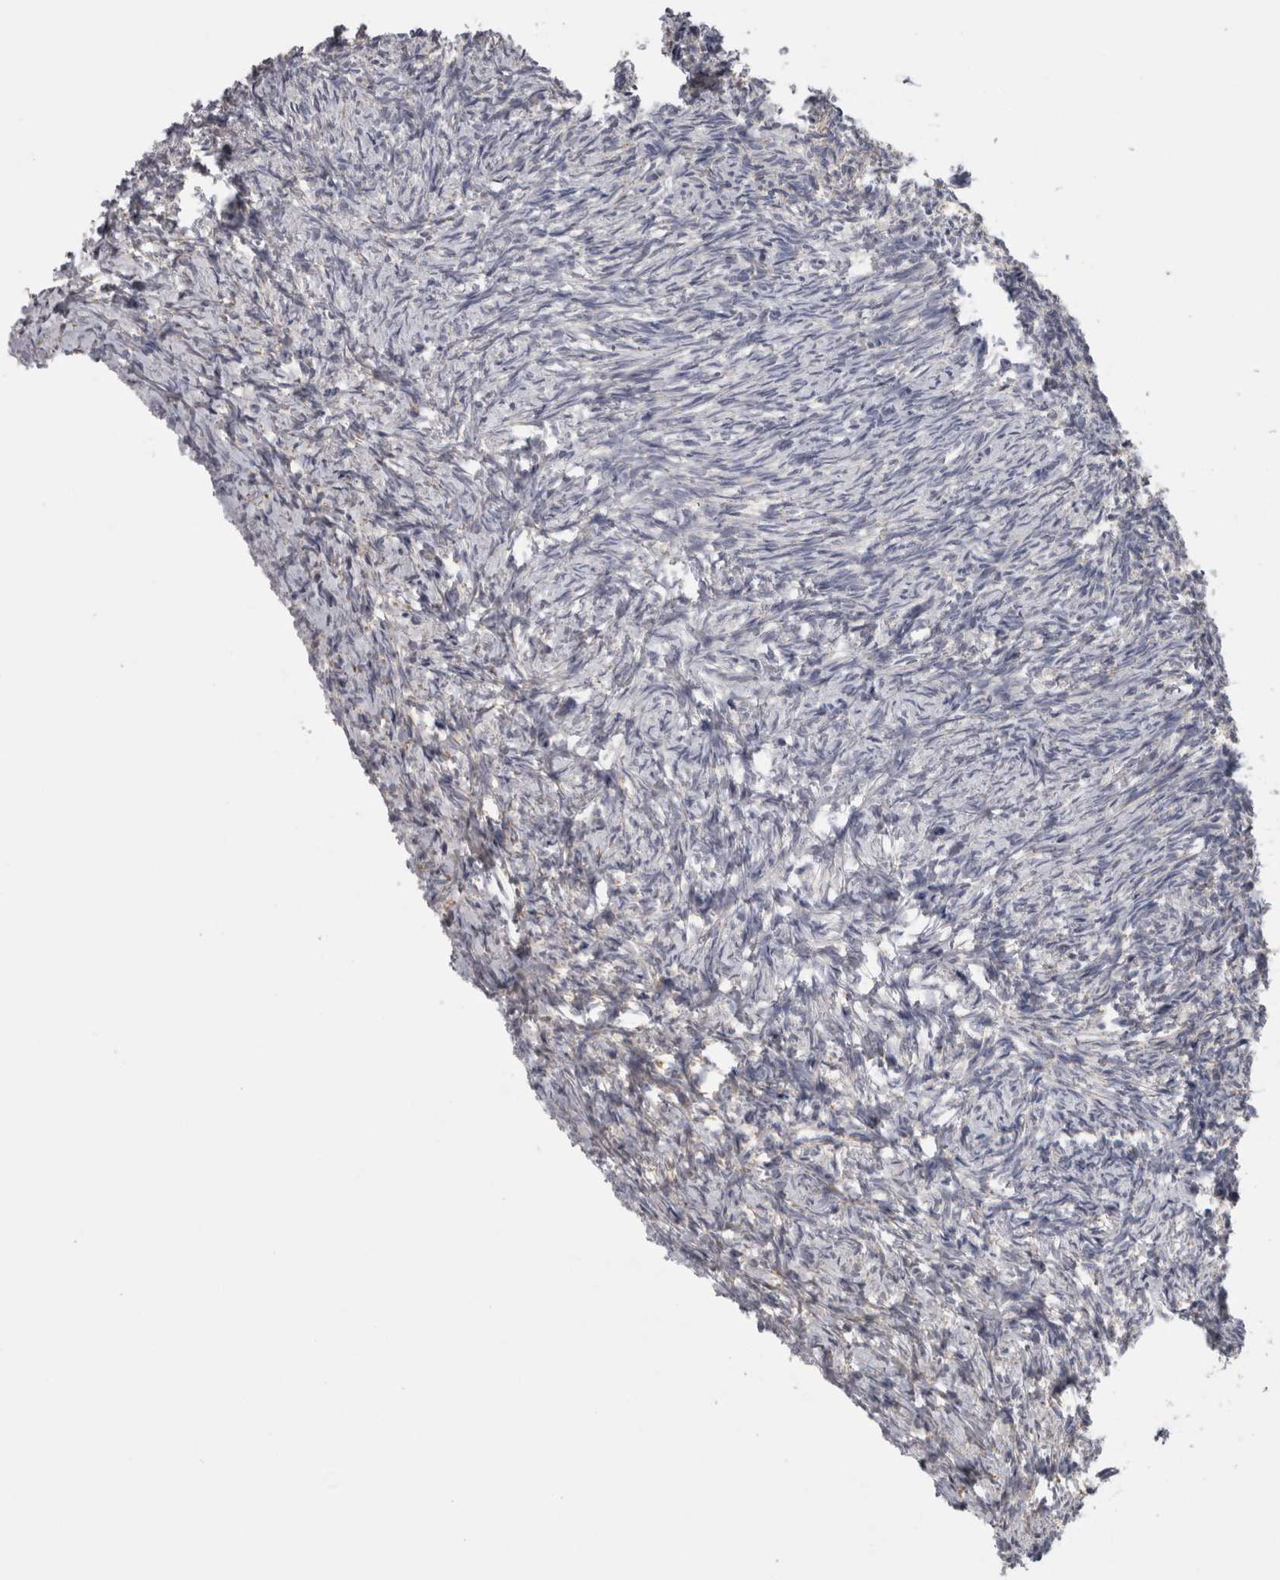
{"staining": {"intensity": "strong", "quantity": ">75%", "location": "cytoplasmic/membranous"}, "tissue": "ovary", "cell_type": "Follicle cells", "image_type": "normal", "snomed": [{"axis": "morphology", "description": "Normal tissue, NOS"}, {"axis": "topography", "description": "Ovary"}], "caption": "Human ovary stained with a brown dye exhibits strong cytoplasmic/membranous positive expression in approximately >75% of follicle cells.", "gene": "TCAP", "patient": {"sex": "female", "age": 41}}